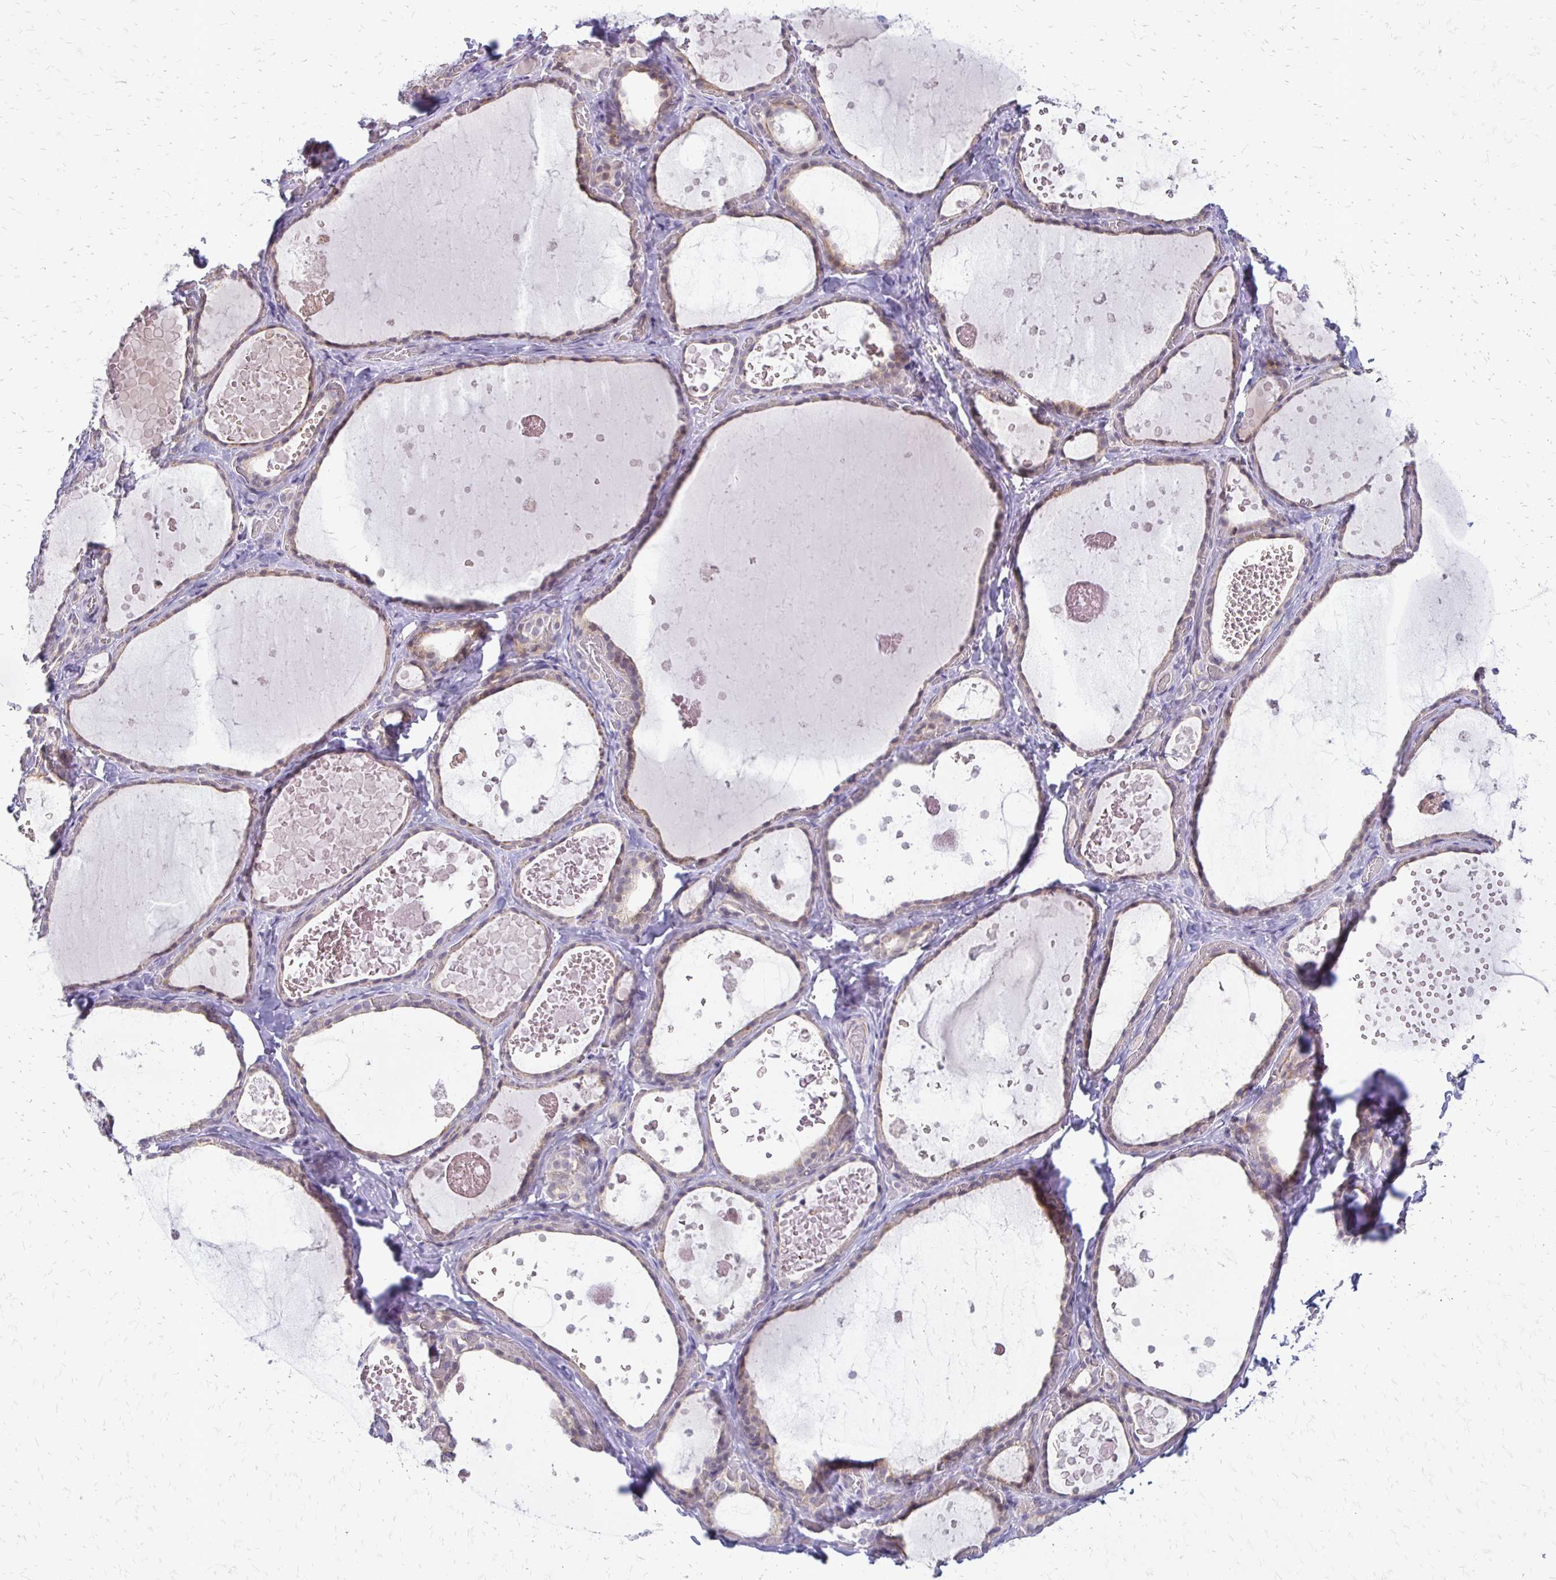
{"staining": {"intensity": "weak", "quantity": "25%-75%", "location": "cytoplasmic/membranous"}, "tissue": "thyroid gland", "cell_type": "Glandular cells", "image_type": "normal", "snomed": [{"axis": "morphology", "description": "Normal tissue, NOS"}, {"axis": "topography", "description": "Thyroid gland"}], "caption": "This is a micrograph of immunohistochemistry (IHC) staining of normal thyroid gland, which shows weak positivity in the cytoplasmic/membranous of glandular cells.", "gene": "EPYC", "patient": {"sex": "female", "age": 56}}